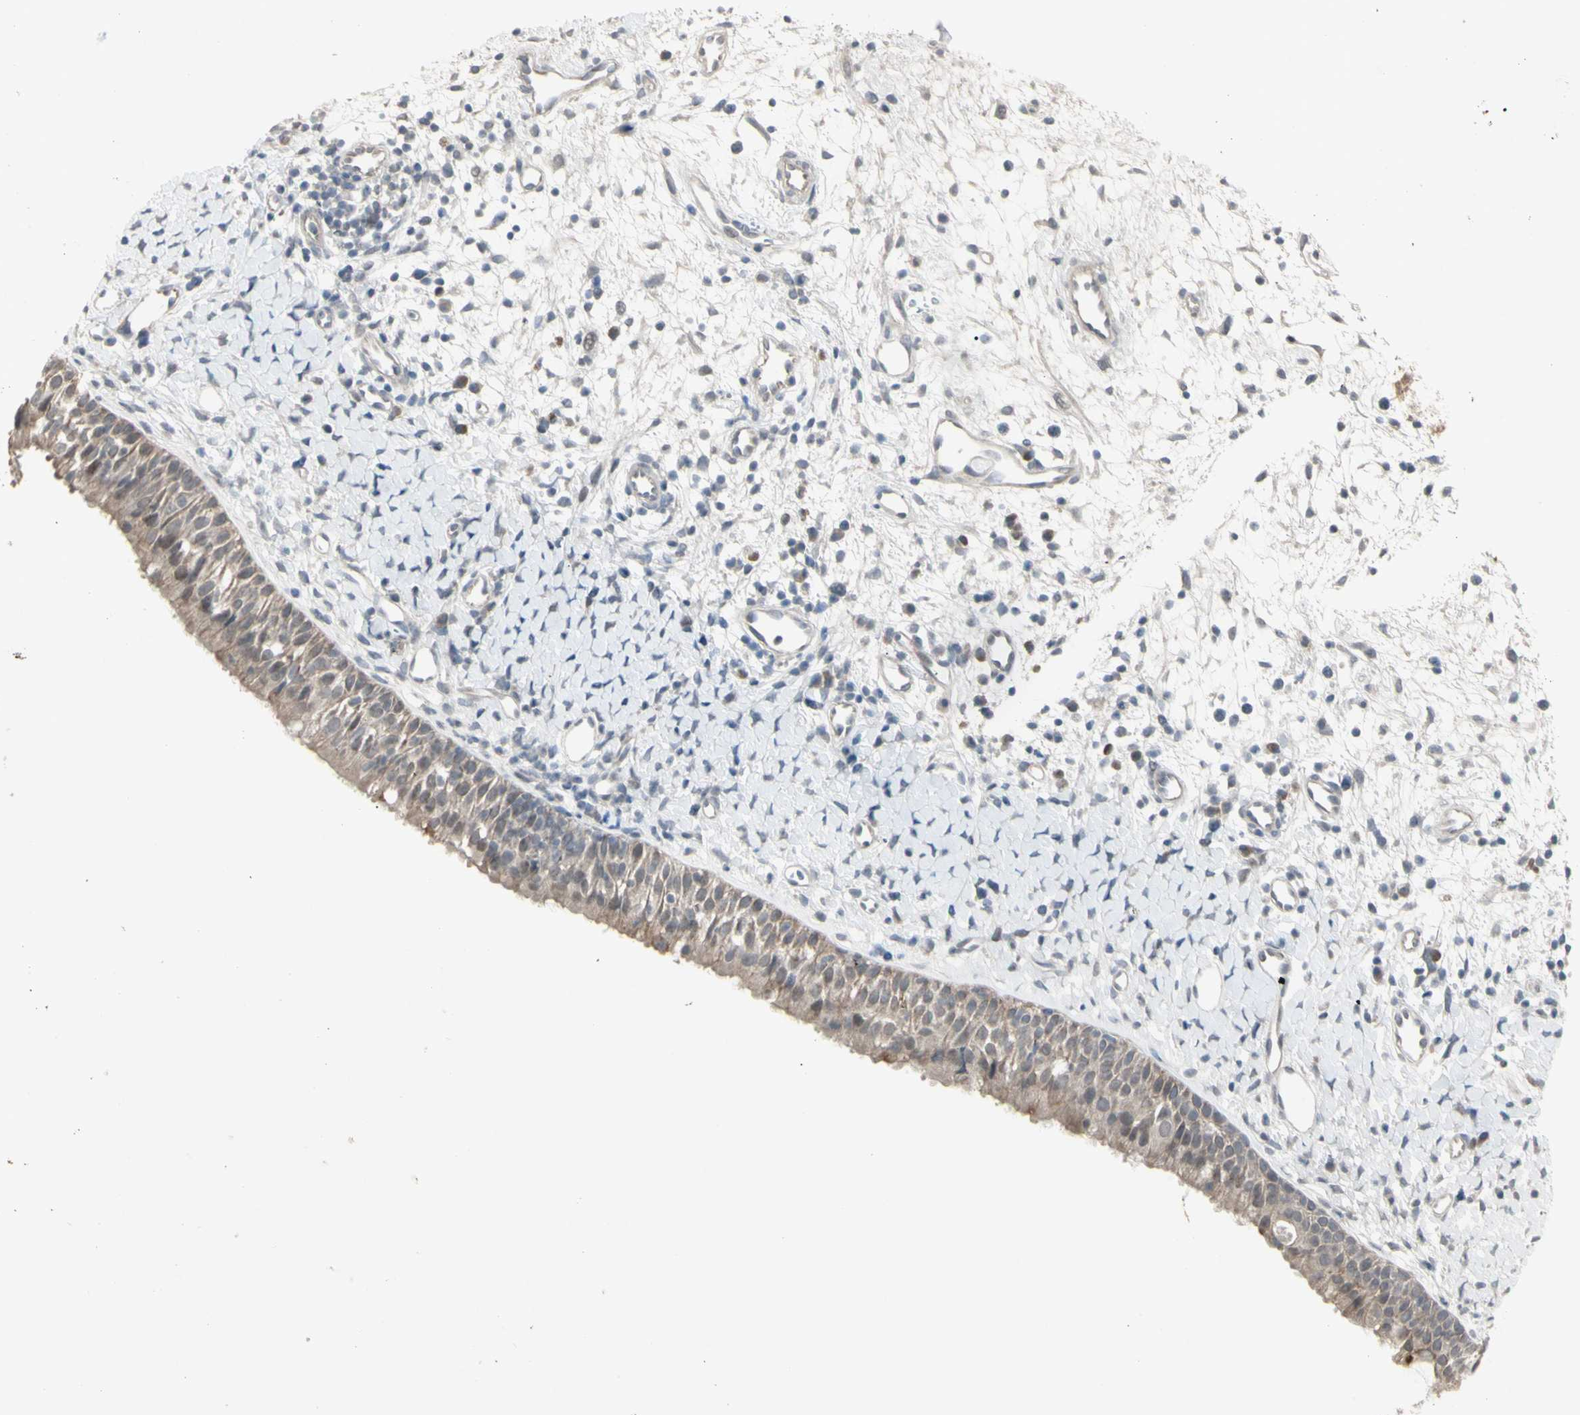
{"staining": {"intensity": "weak", "quantity": ">75%", "location": "cytoplasmic/membranous"}, "tissue": "nasopharynx", "cell_type": "Respiratory epithelial cells", "image_type": "normal", "snomed": [{"axis": "morphology", "description": "Normal tissue, NOS"}, {"axis": "topography", "description": "Nasopharynx"}], "caption": "Unremarkable nasopharynx reveals weak cytoplasmic/membranous positivity in approximately >75% of respiratory epithelial cells, visualized by immunohistochemistry.", "gene": "PIAS4", "patient": {"sex": "male", "age": 22}}